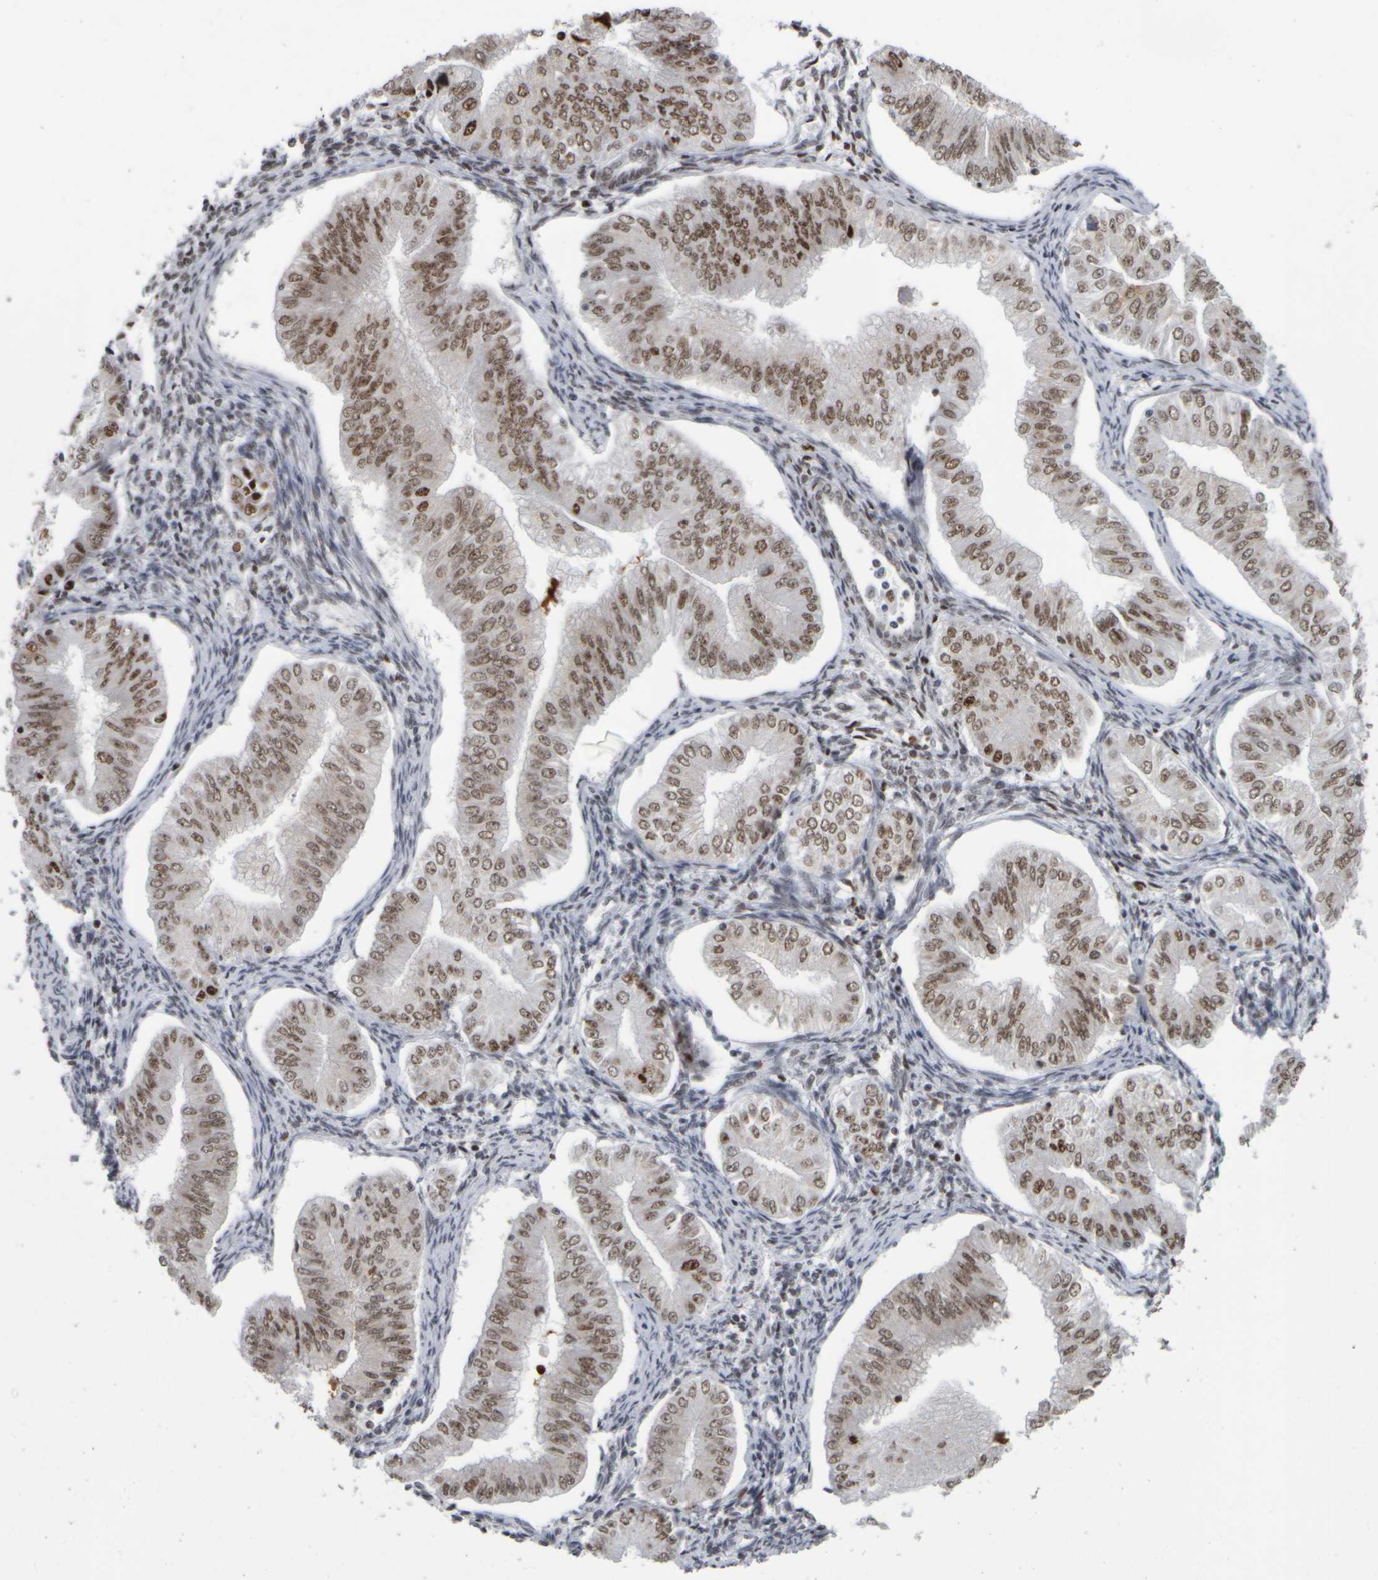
{"staining": {"intensity": "moderate", "quantity": ">75%", "location": "nuclear"}, "tissue": "endometrial cancer", "cell_type": "Tumor cells", "image_type": "cancer", "snomed": [{"axis": "morphology", "description": "Normal tissue, NOS"}, {"axis": "morphology", "description": "Adenocarcinoma, NOS"}, {"axis": "topography", "description": "Endometrium"}], "caption": "Immunohistochemical staining of human endometrial cancer shows medium levels of moderate nuclear staining in approximately >75% of tumor cells.", "gene": "TOP2B", "patient": {"sex": "female", "age": 53}}